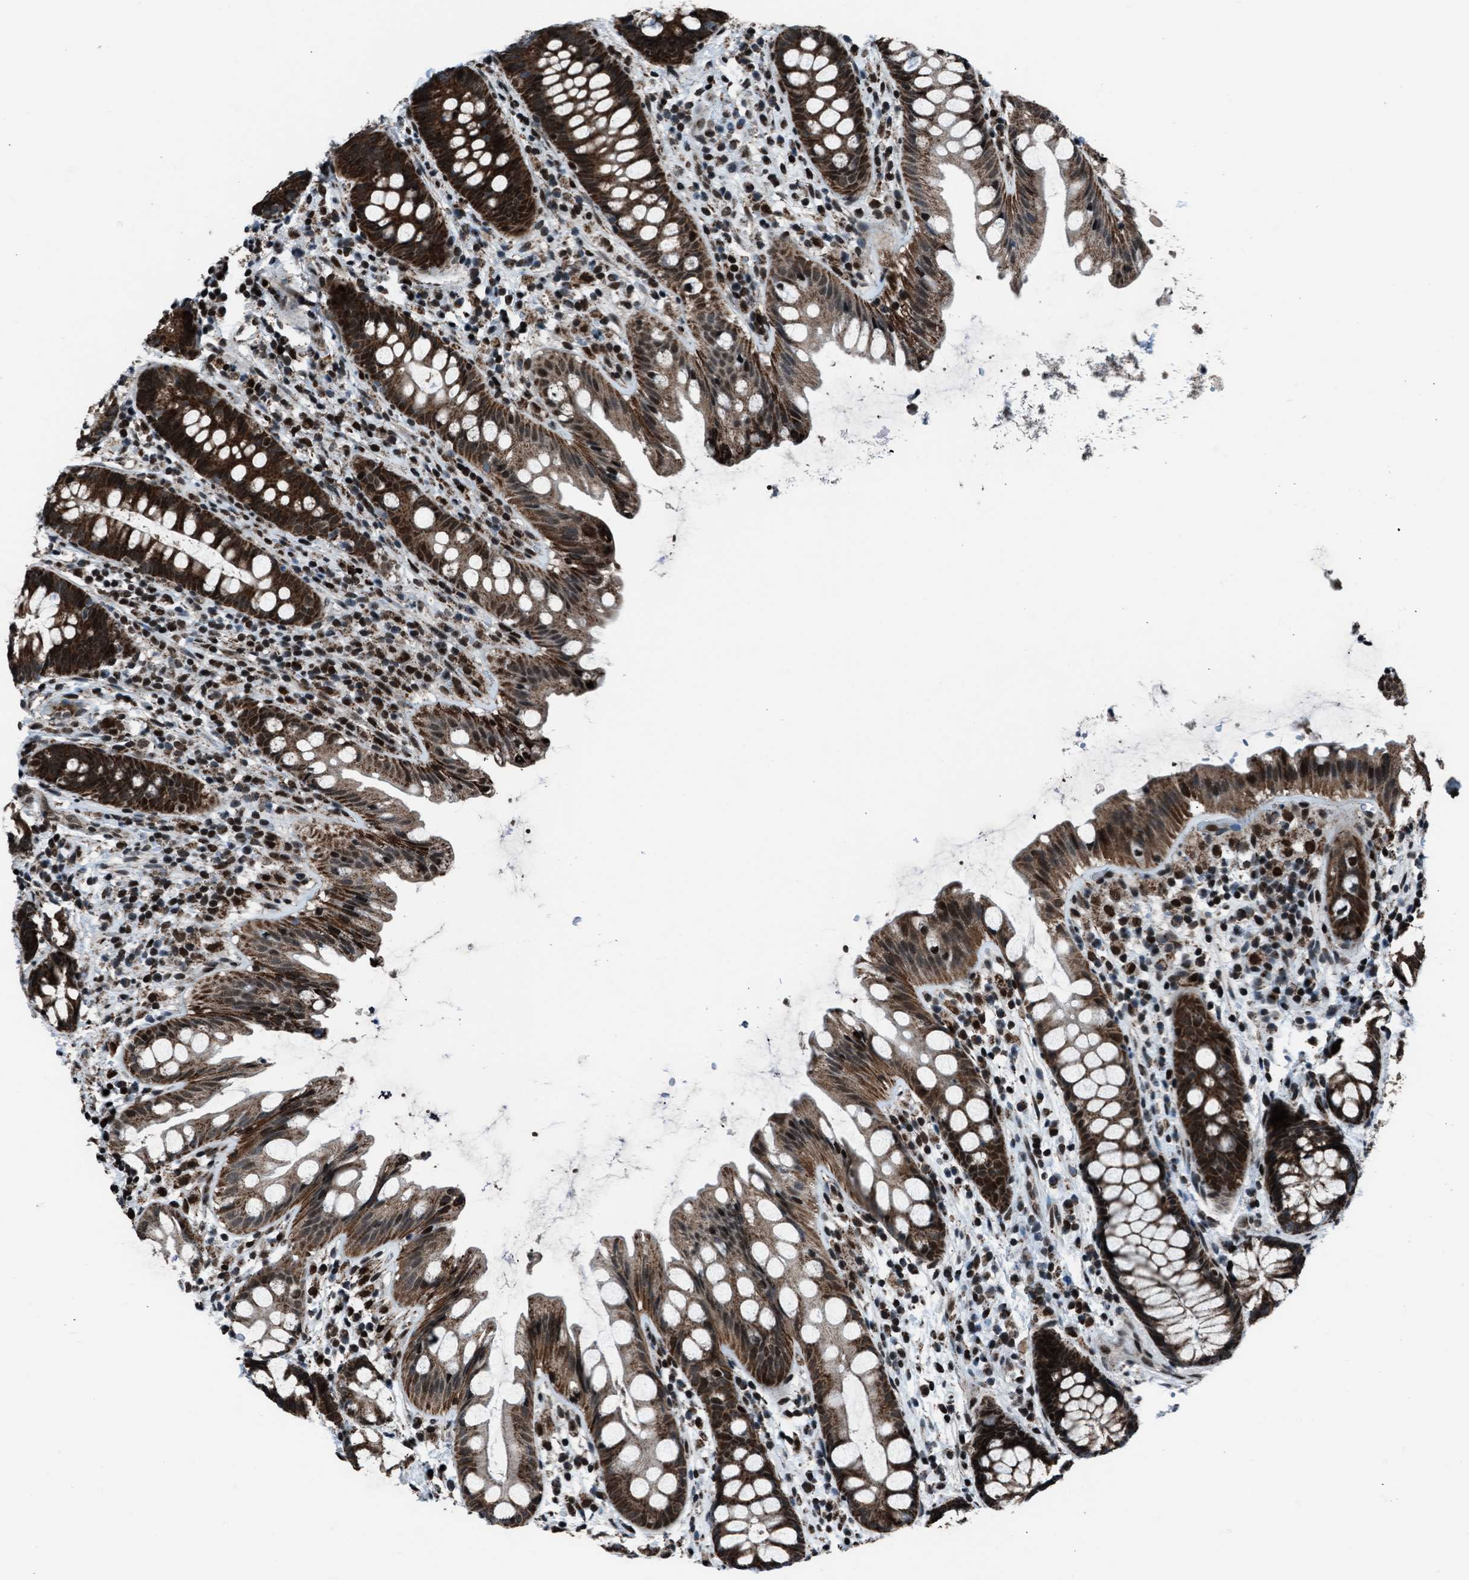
{"staining": {"intensity": "moderate", "quantity": ">75%", "location": "cytoplasmic/membranous,nuclear"}, "tissue": "rectum", "cell_type": "Glandular cells", "image_type": "normal", "snomed": [{"axis": "morphology", "description": "Normal tissue, NOS"}, {"axis": "topography", "description": "Rectum"}], "caption": "Moderate cytoplasmic/membranous,nuclear staining is present in about >75% of glandular cells in benign rectum. The staining is performed using DAB brown chromogen to label protein expression. The nuclei are counter-stained blue using hematoxylin.", "gene": "MORC3", "patient": {"sex": "female", "age": 65}}